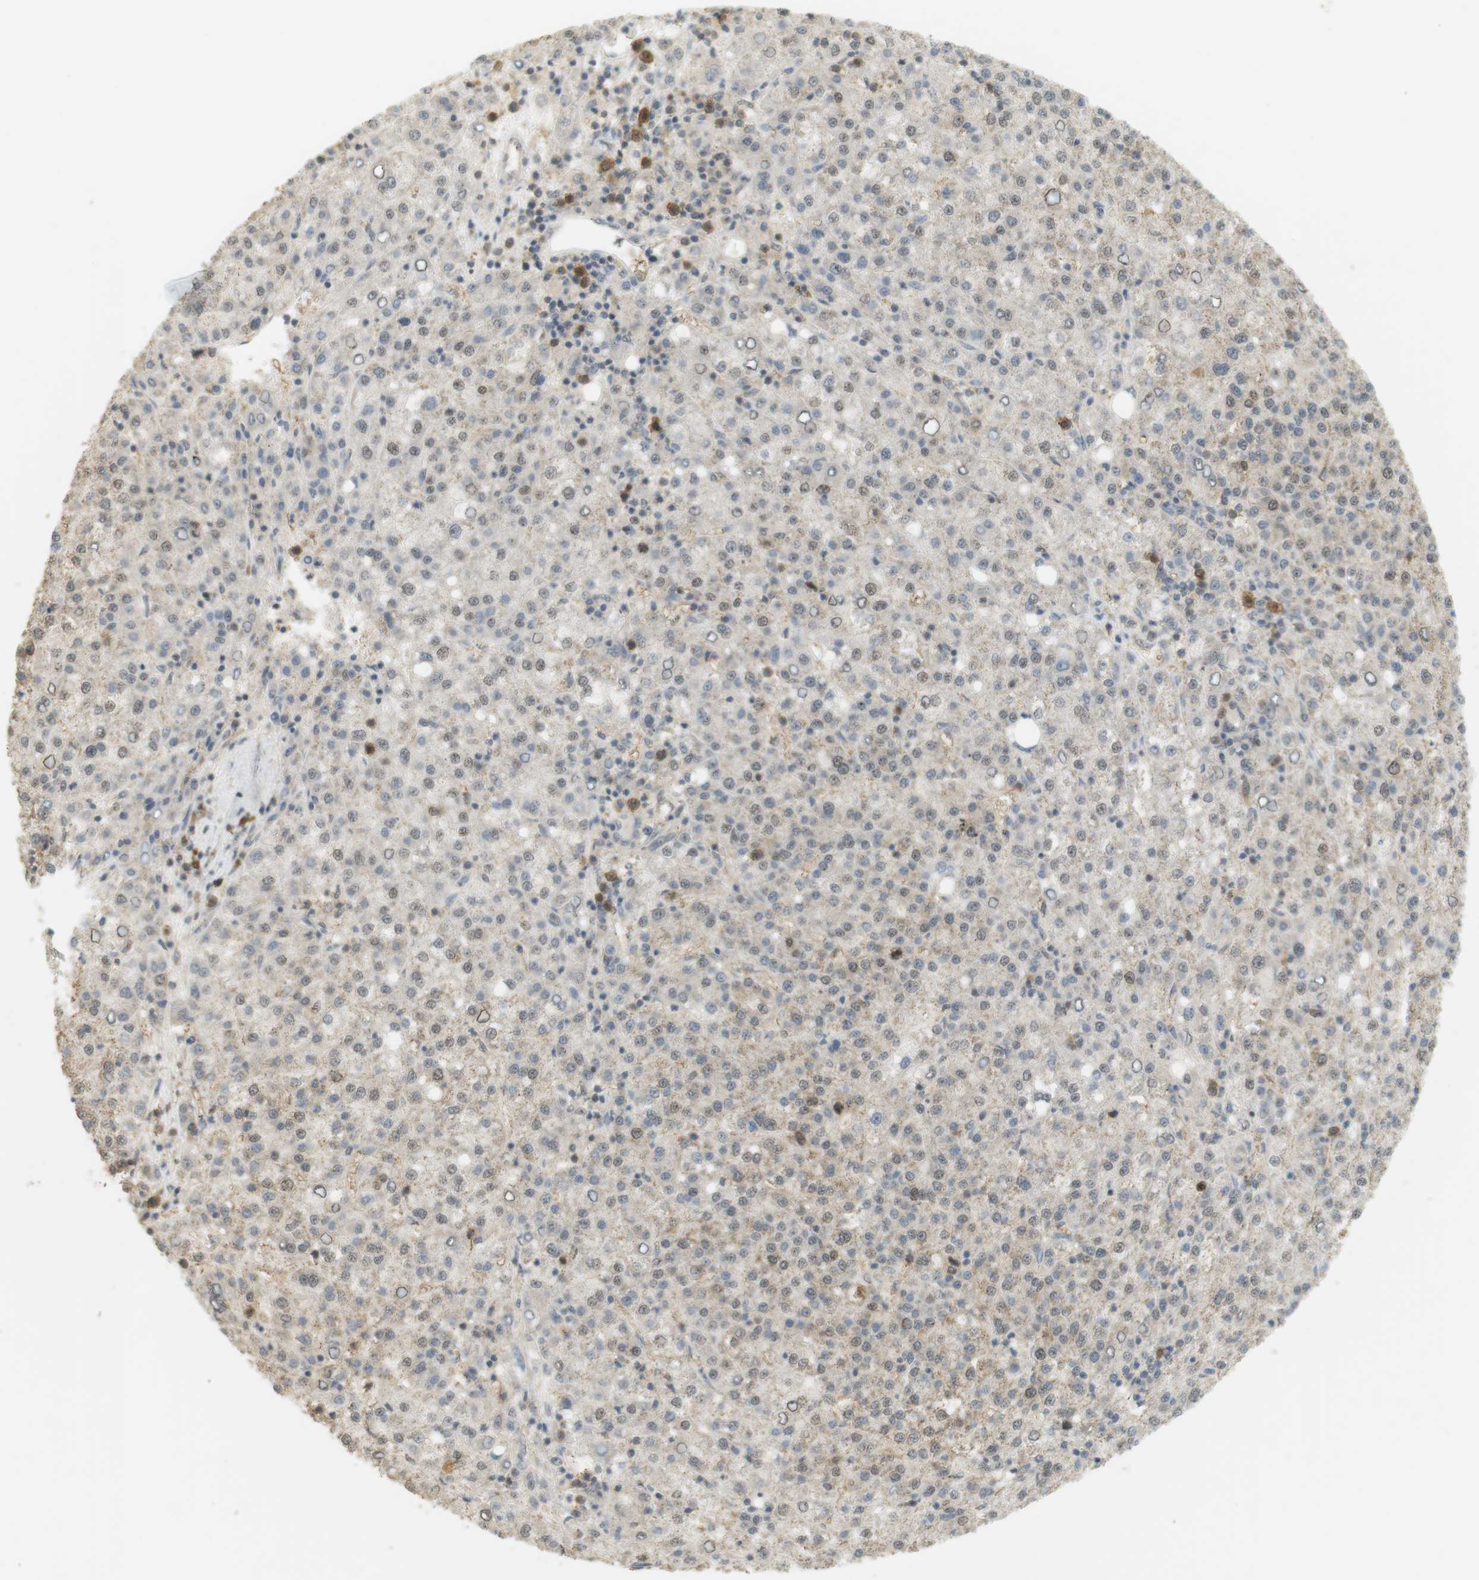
{"staining": {"intensity": "weak", "quantity": "<25%", "location": "cytoplasmic/membranous"}, "tissue": "liver cancer", "cell_type": "Tumor cells", "image_type": "cancer", "snomed": [{"axis": "morphology", "description": "Carcinoma, Hepatocellular, NOS"}, {"axis": "topography", "description": "Liver"}], "caption": "High power microscopy histopathology image of an immunohistochemistry (IHC) photomicrograph of hepatocellular carcinoma (liver), revealing no significant staining in tumor cells. (DAB (3,3'-diaminobenzidine) immunohistochemistry (IHC), high magnification).", "gene": "TTK", "patient": {"sex": "female", "age": 58}}